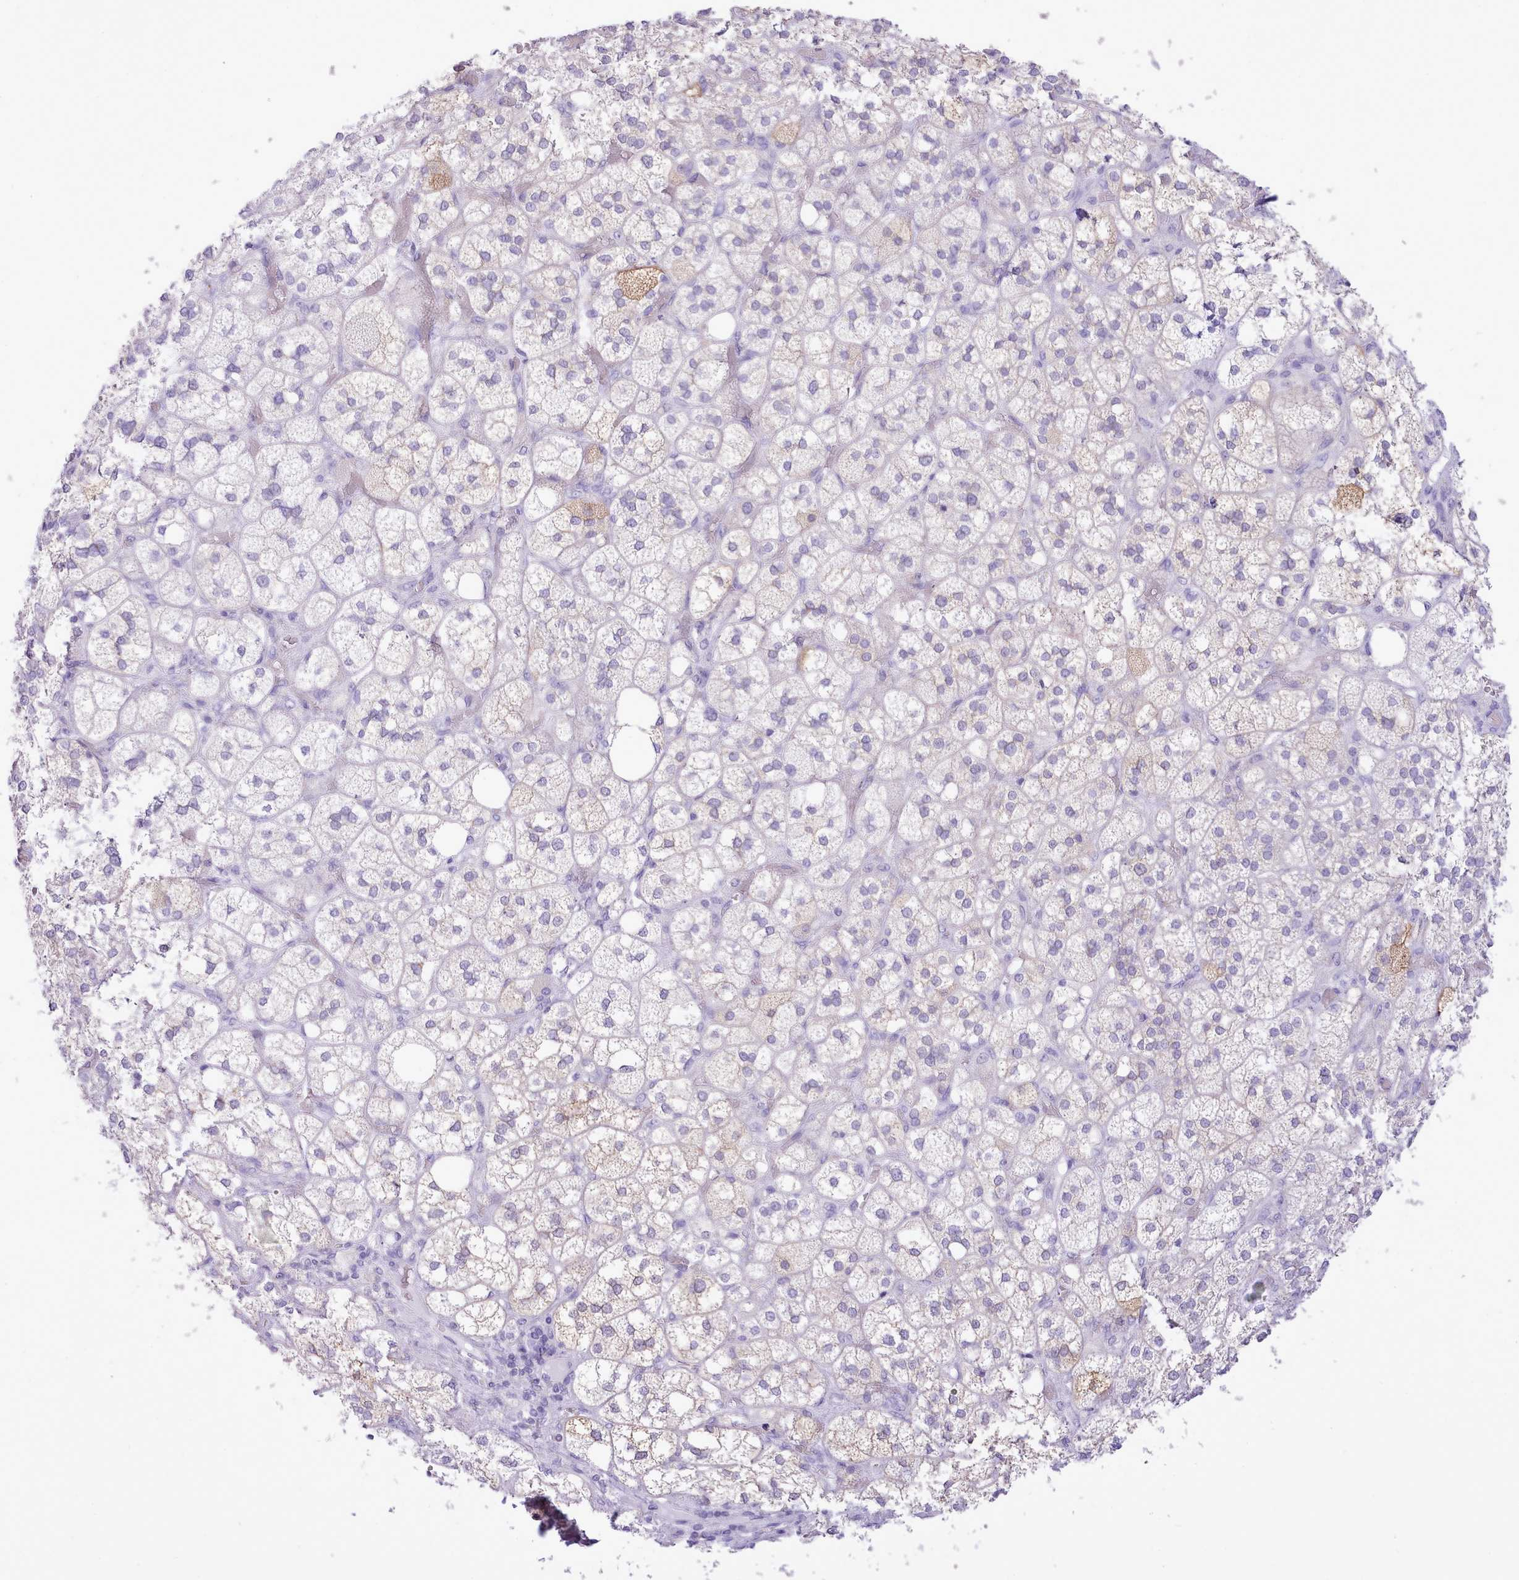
{"staining": {"intensity": "weak", "quantity": "<25%", "location": "cytoplasmic/membranous"}, "tissue": "adrenal gland", "cell_type": "Glandular cells", "image_type": "normal", "snomed": [{"axis": "morphology", "description": "Normal tissue, NOS"}, {"axis": "topography", "description": "Adrenal gland"}], "caption": "Immunohistochemical staining of unremarkable adrenal gland displays no significant staining in glandular cells. (DAB (3,3'-diaminobenzidine) immunohistochemistry with hematoxylin counter stain).", "gene": "MDFI", "patient": {"sex": "male", "age": 61}}